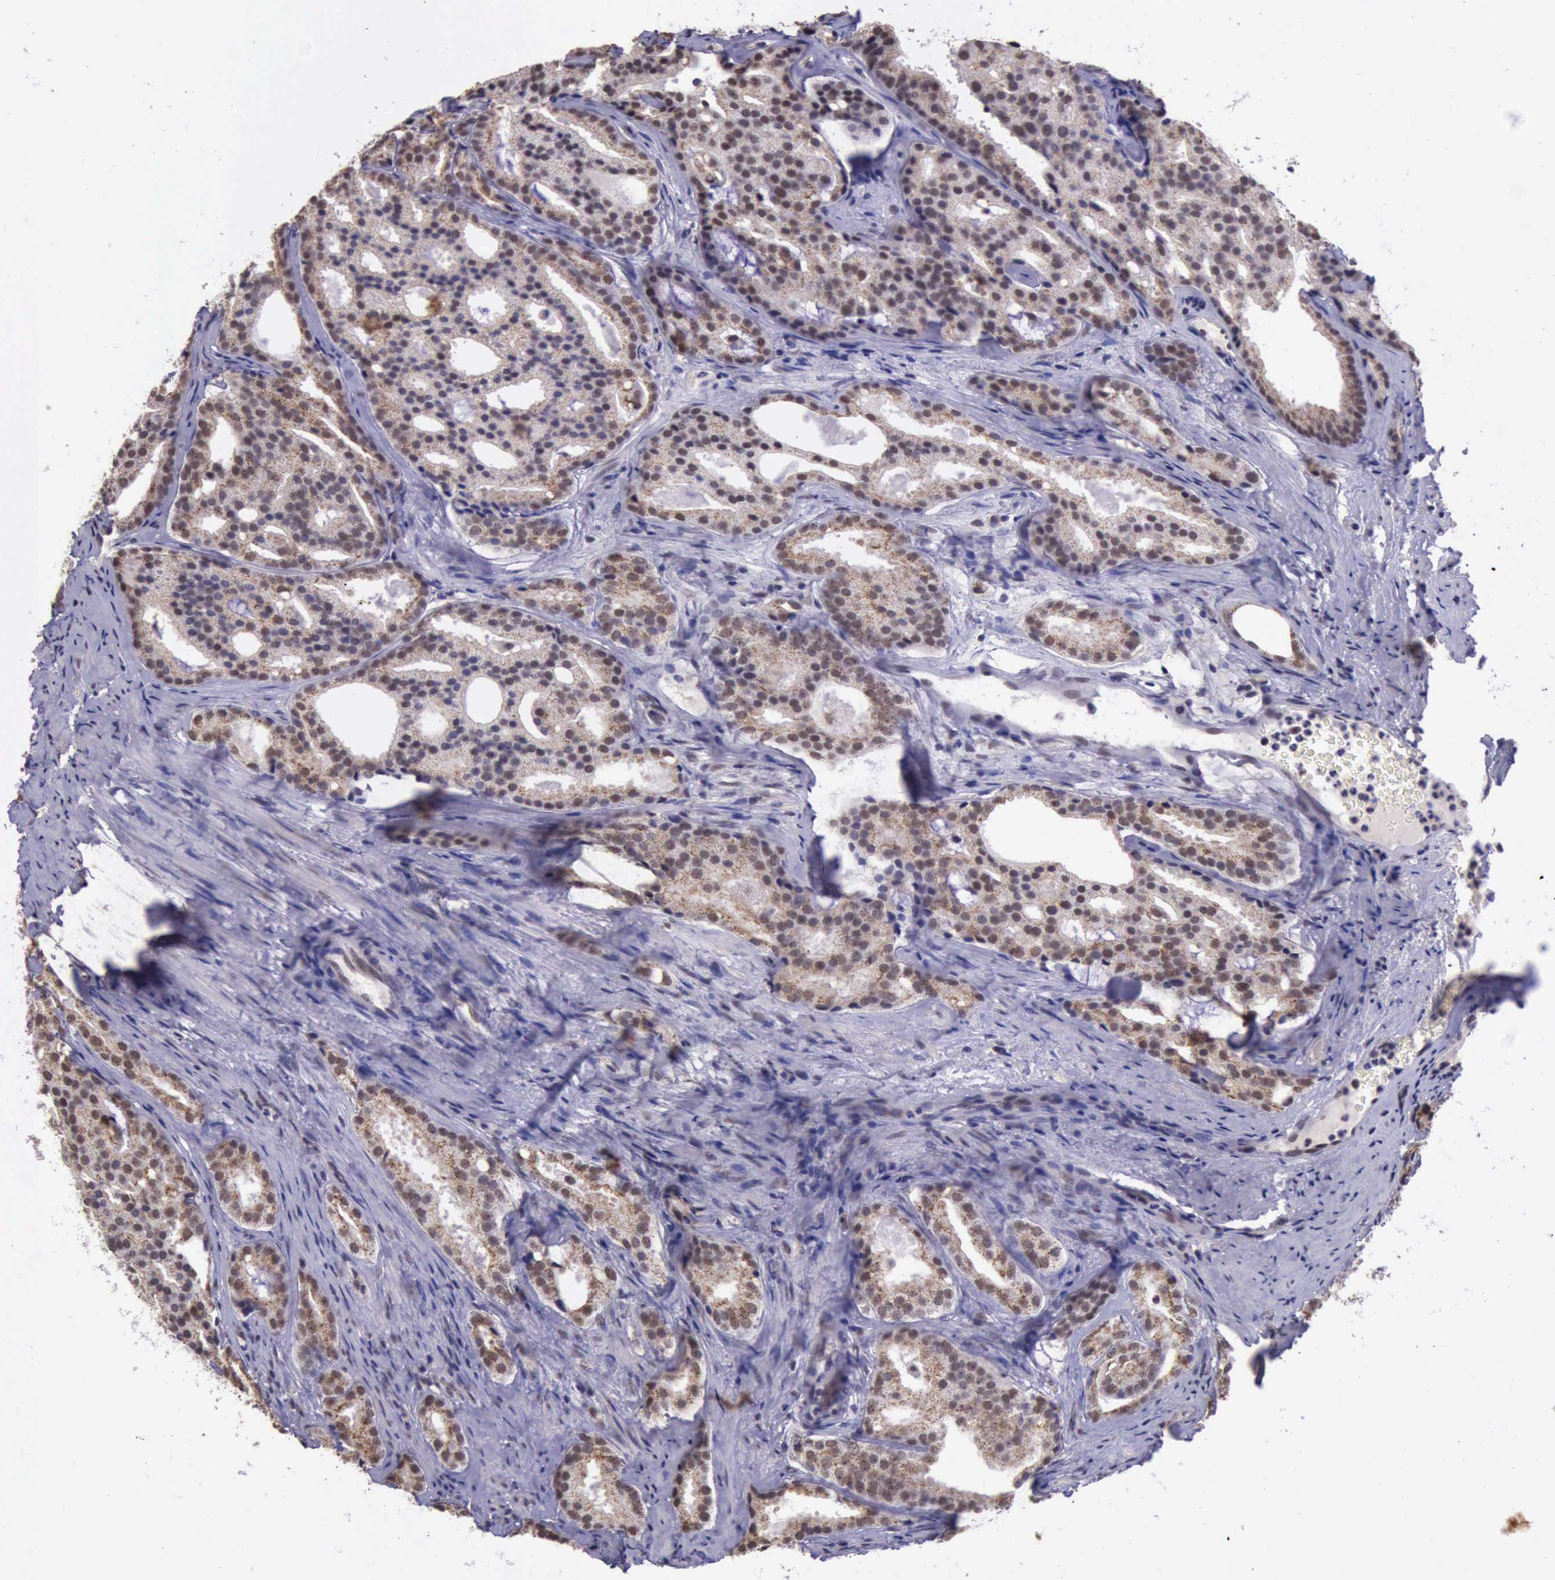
{"staining": {"intensity": "moderate", "quantity": ">75%", "location": "cytoplasmic/membranous,nuclear"}, "tissue": "prostate cancer", "cell_type": "Tumor cells", "image_type": "cancer", "snomed": [{"axis": "morphology", "description": "Adenocarcinoma, High grade"}, {"axis": "topography", "description": "Prostate"}], "caption": "Immunohistochemical staining of human adenocarcinoma (high-grade) (prostate) exhibits medium levels of moderate cytoplasmic/membranous and nuclear protein positivity in approximately >75% of tumor cells.", "gene": "PRPF39", "patient": {"sex": "male", "age": 64}}